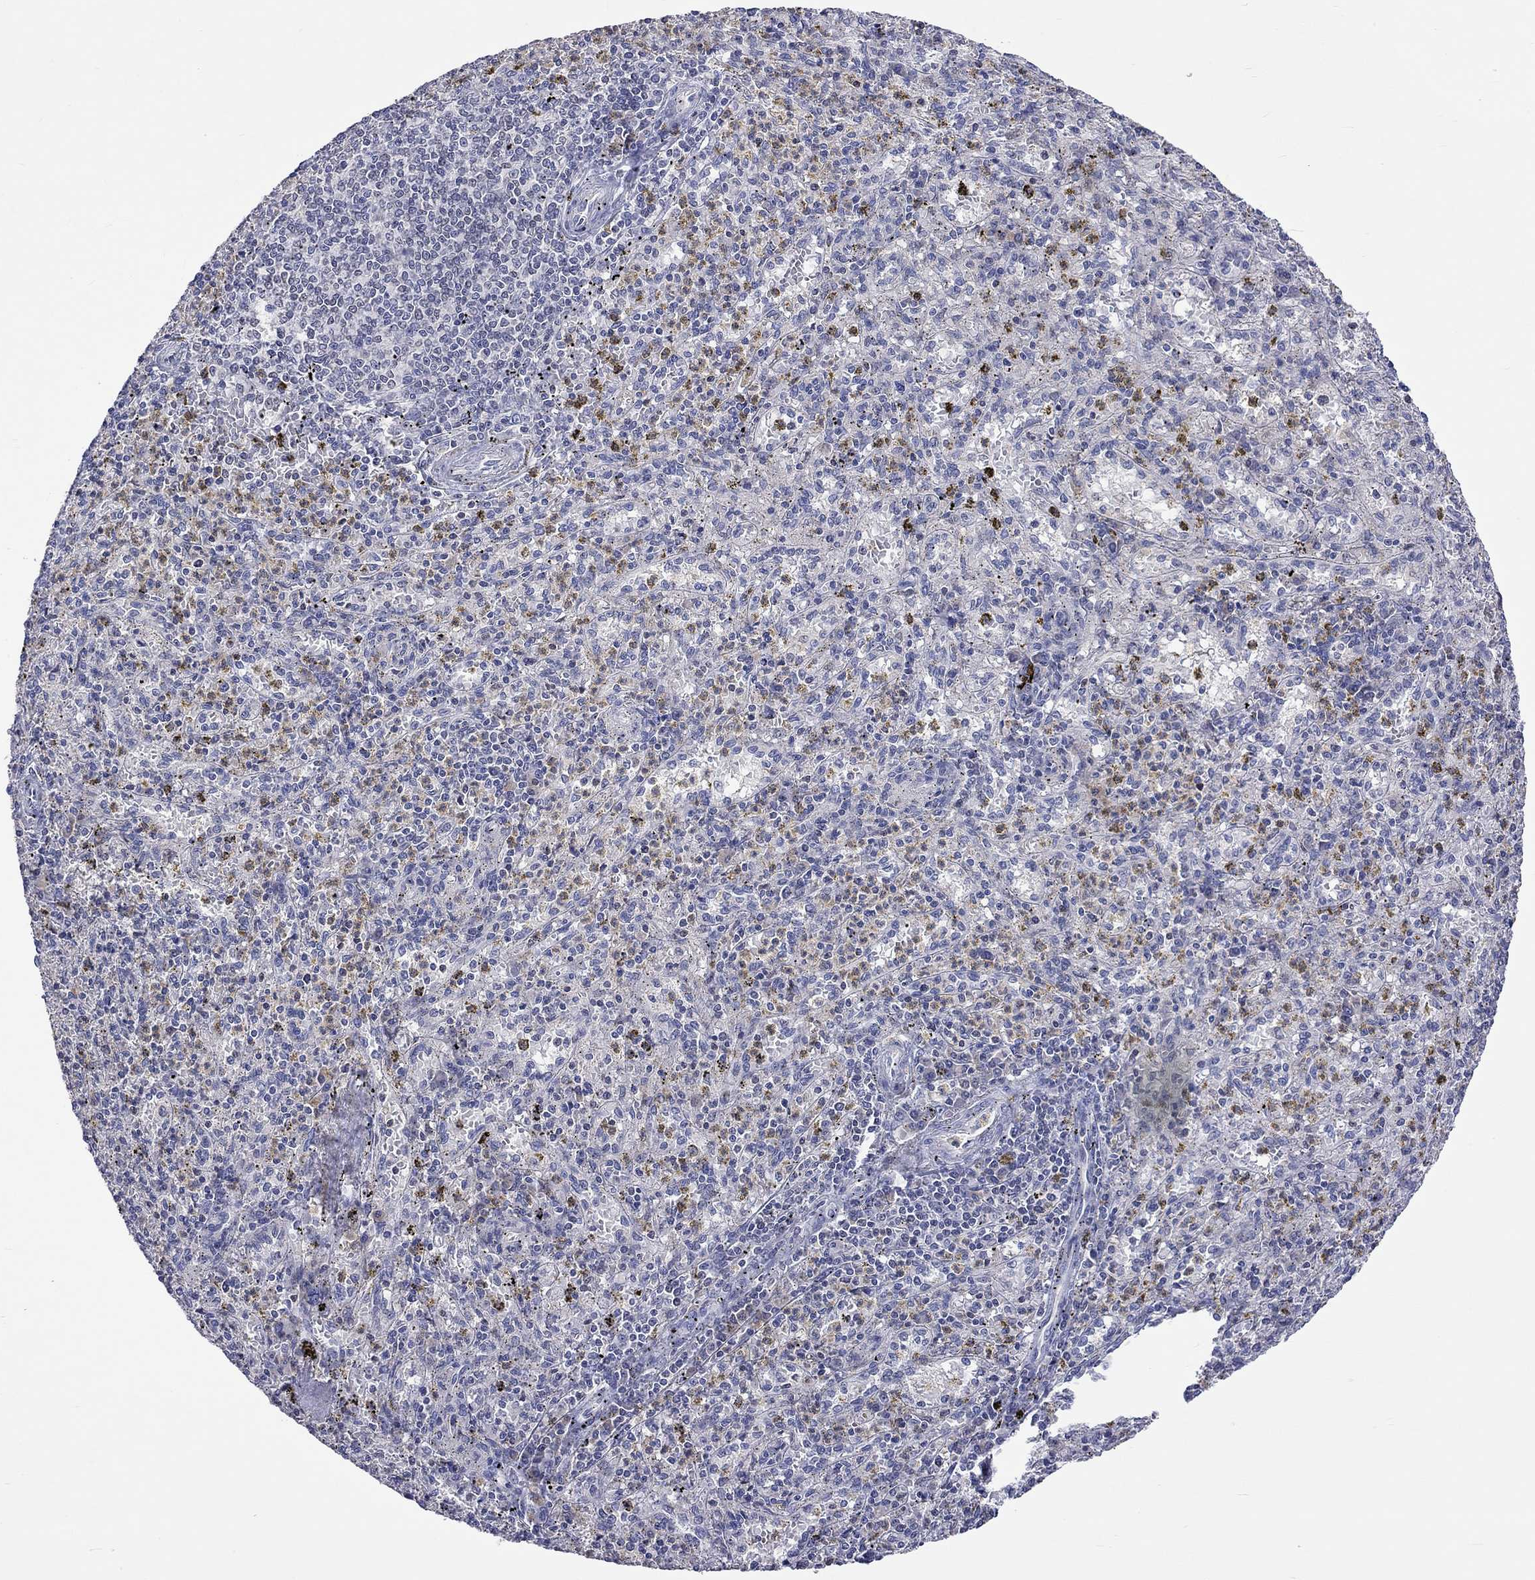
{"staining": {"intensity": "negative", "quantity": "none", "location": "none"}, "tissue": "spleen", "cell_type": "Cells in red pulp", "image_type": "normal", "snomed": [{"axis": "morphology", "description": "Normal tissue, NOS"}, {"axis": "topography", "description": "Spleen"}], "caption": "Histopathology image shows no significant protein staining in cells in red pulp of normal spleen. (Stains: DAB immunohistochemistry (IHC) with hematoxylin counter stain, Microscopy: brightfield microscopy at high magnification).", "gene": "LRFN4", "patient": {"sex": "male", "age": 60}}